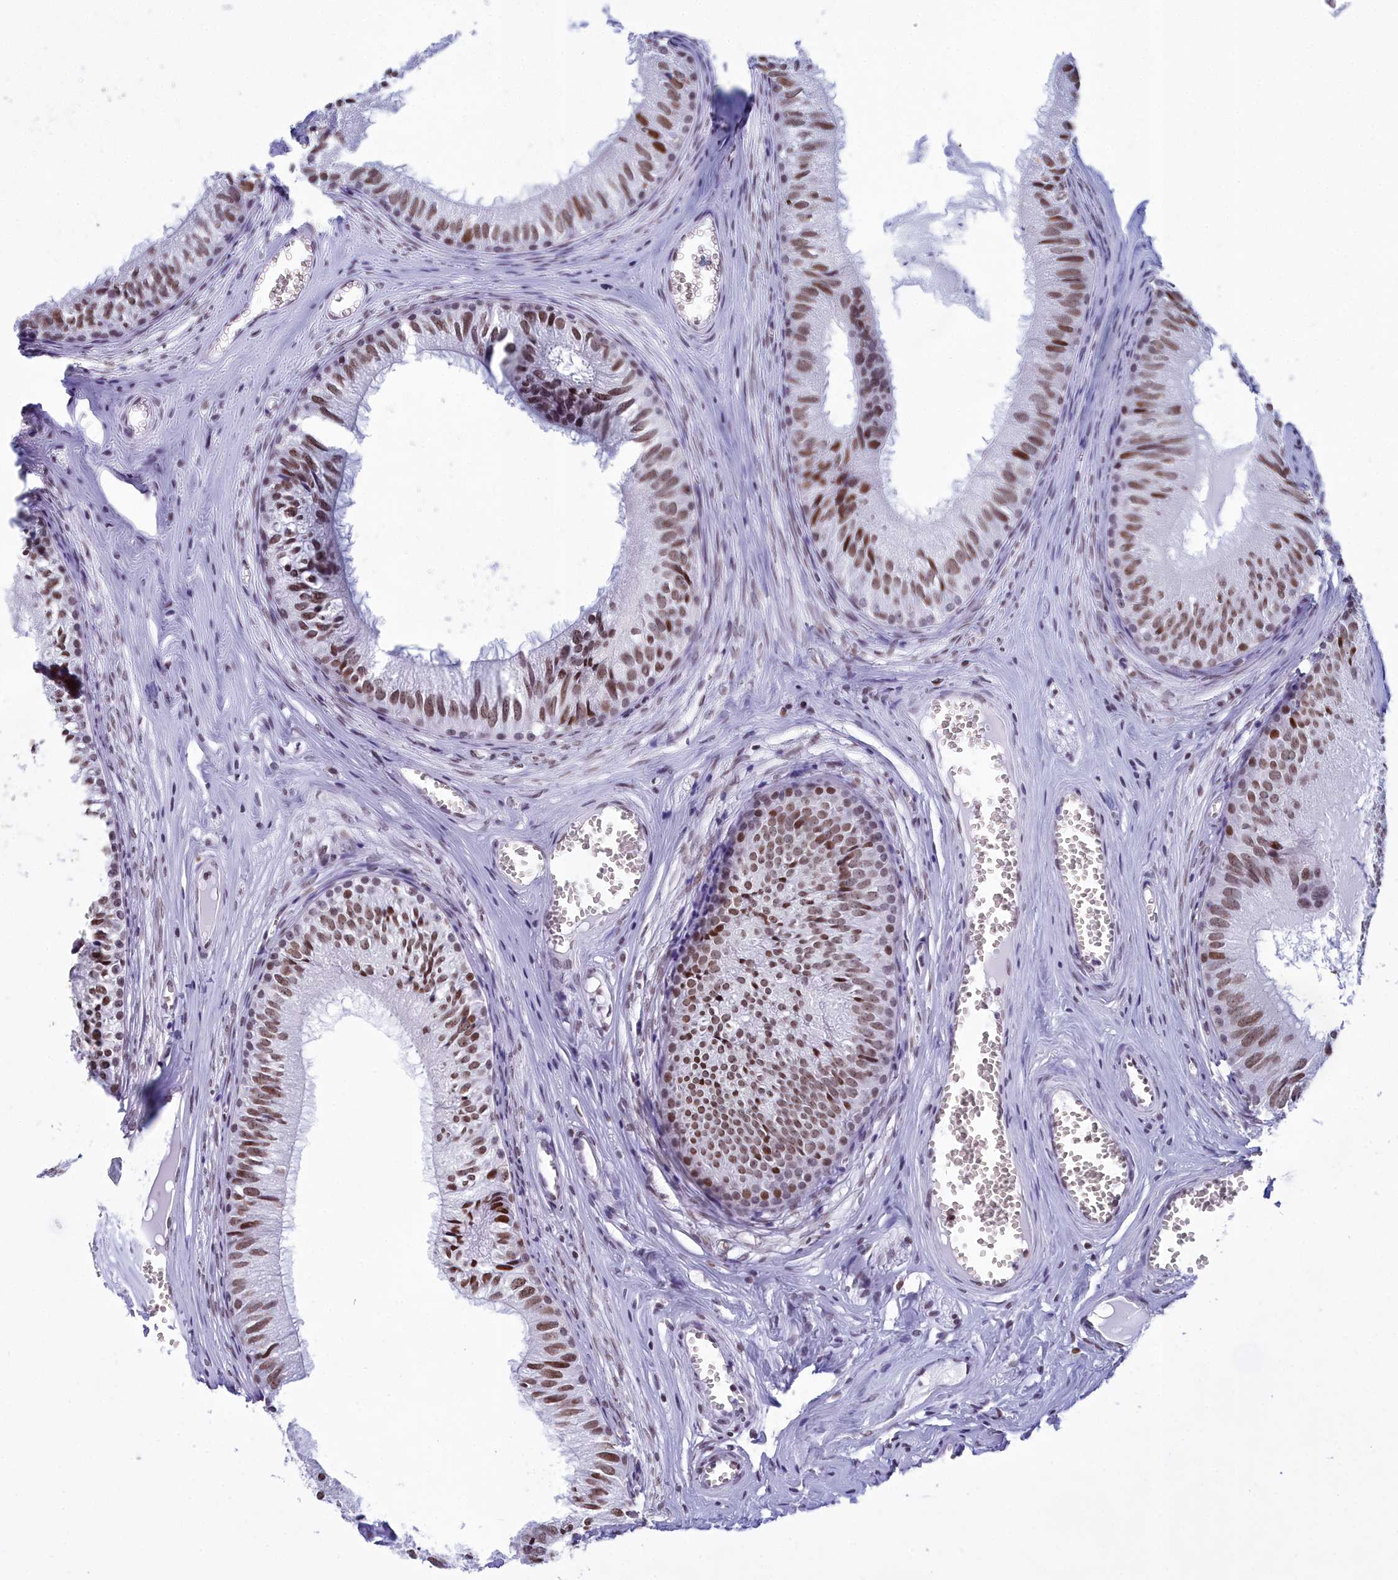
{"staining": {"intensity": "moderate", "quantity": ">75%", "location": "nuclear"}, "tissue": "epididymis", "cell_type": "Glandular cells", "image_type": "normal", "snomed": [{"axis": "morphology", "description": "Normal tissue, NOS"}, {"axis": "topography", "description": "Epididymis"}], "caption": "Brown immunohistochemical staining in normal human epididymis exhibits moderate nuclear staining in approximately >75% of glandular cells.", "gene": "CDC26", "patient": {"sex": "male", "age": 36}}